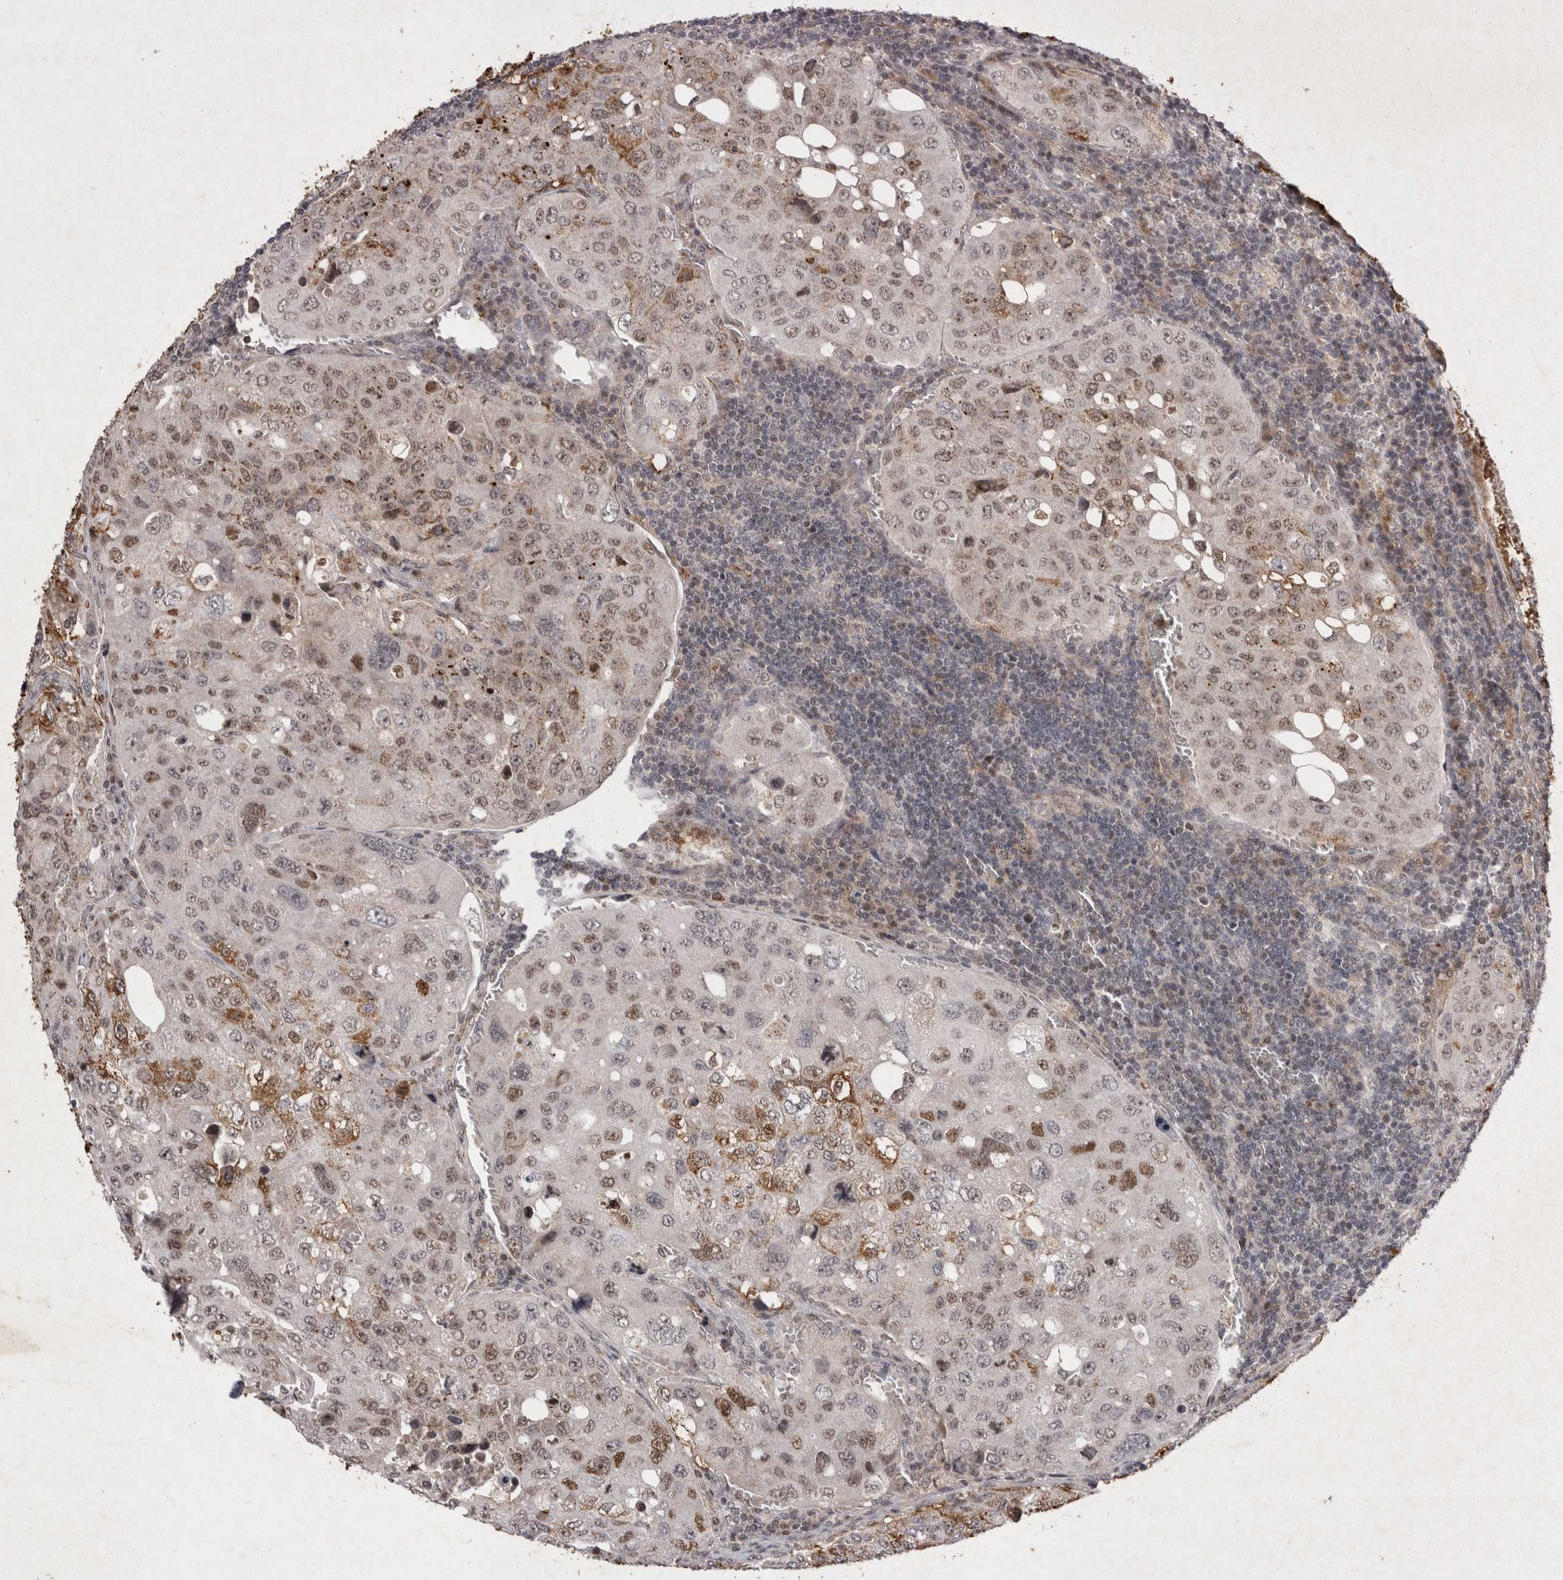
{"staining": {"intensity": "moderate", "quantity": ">75%", "location": "cytoplasmic/membranous,nuclear"}, "tissue": "urothelial cancer", "cell_type": "Tumor cells", "image_type": "cancer", "snomed": [{"axis": "morphology", "description": "Urothelial carcinoma, High grade"}, {"axis": "topography", "description": "Lymph node"}, {"axis": "topography", "description": "Urinary bladder"}], "caption": "Moderate cytoplasmic/membranous and nuclear positivity is present in approximately >75% of tumor cells in high-grade urothelial carcinoma.", "gene": "STK11", "patient": {"sex": "male", "age": 51}}